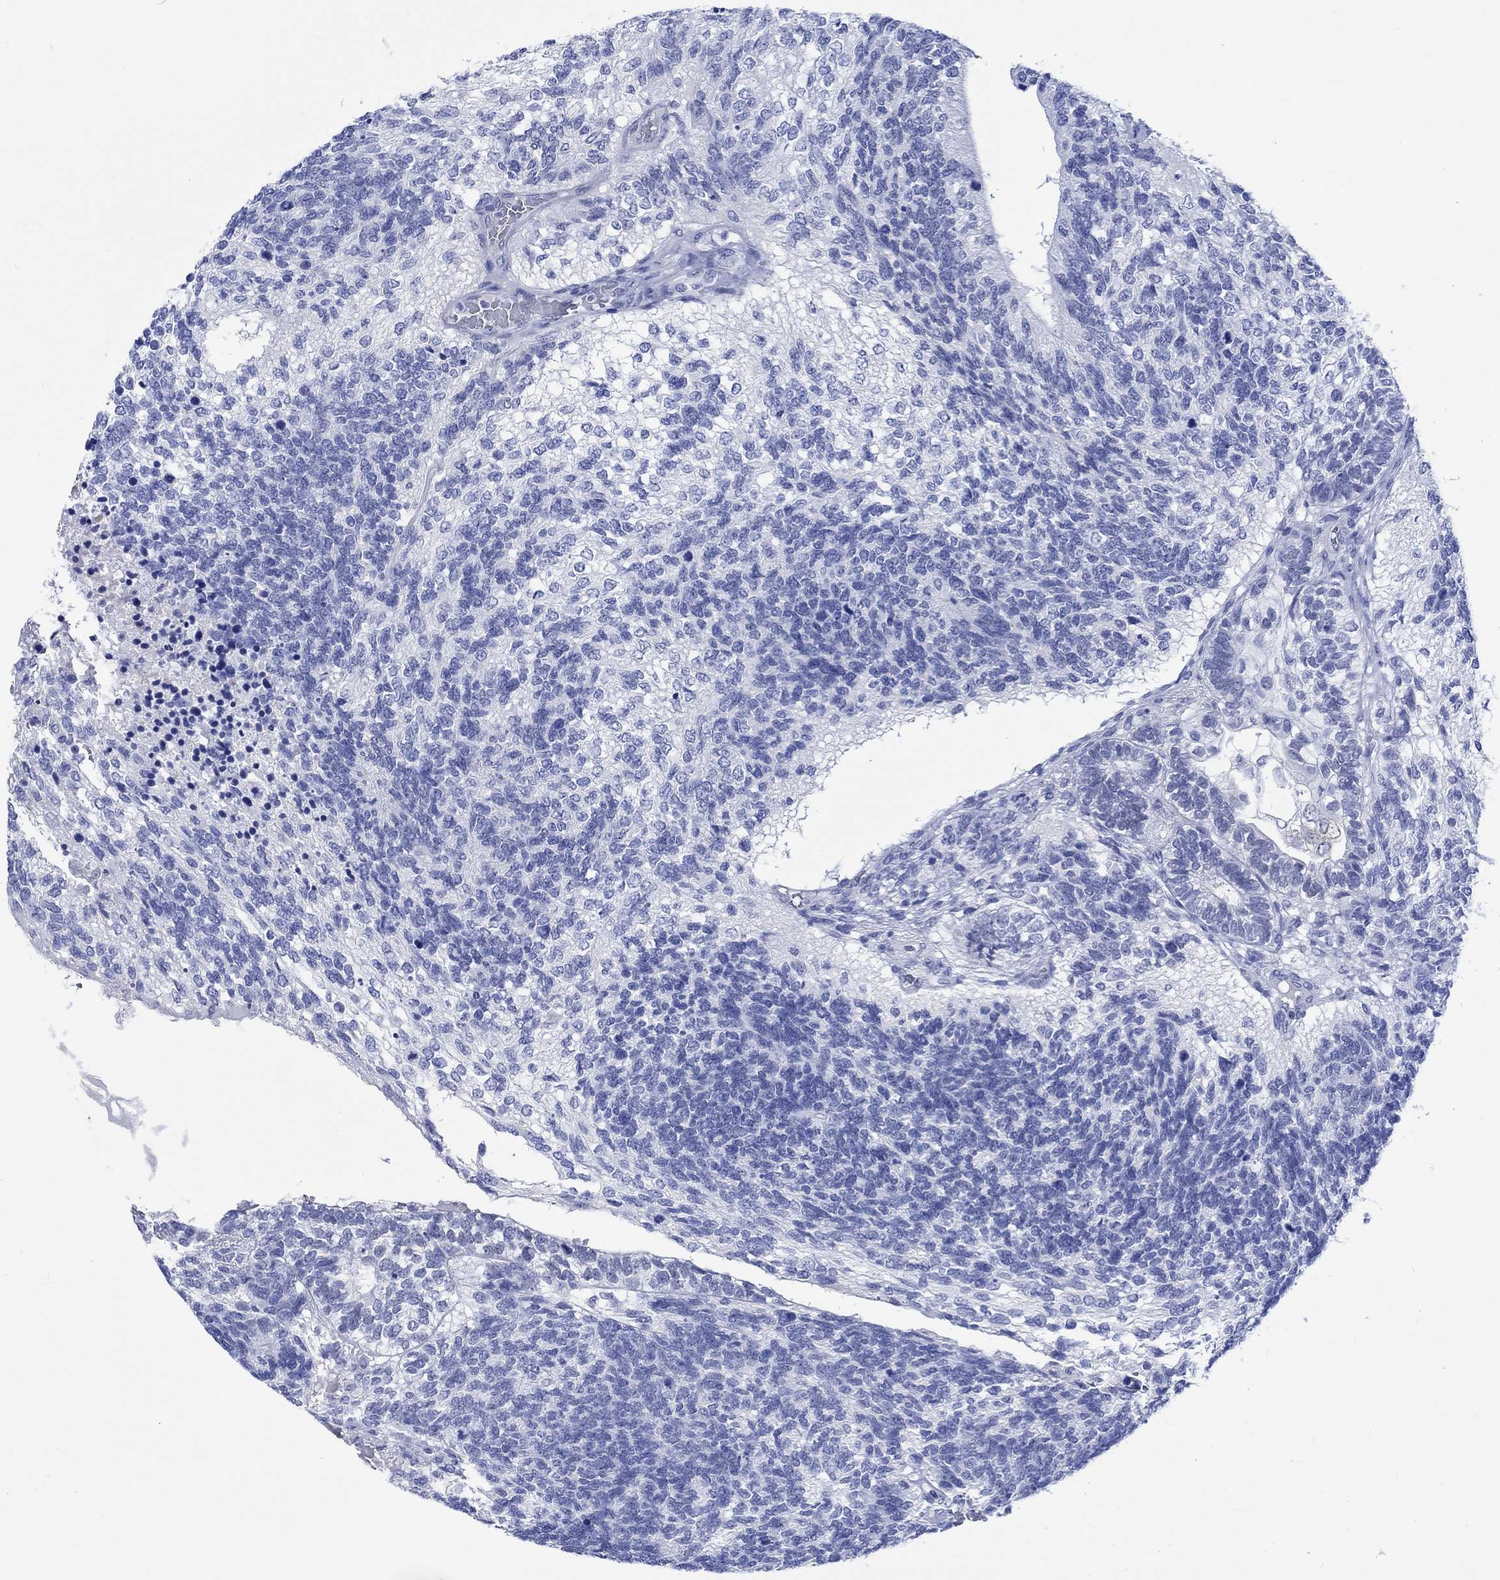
{"staining": {"intensity": "negative", "quantity": "none", "location": "none"}, "tissue": "testis cancer", "cell_type": "Tumor cells", "image_type": "cancer", "snomed": [{"axis": "morphology", "description": "Seminoma, NOS"}, {"axis": "morphology", "description": "Carcinoma, Embryonal, NOS"}, {"axis": "topography", "description": "Testis"}], "caption": "This is an IHC histopathology image of embryonal carcinoma (testis). There is no expression in tumor cells.", "gene": "KLHL33", "patient": {"sex": "male", "age": 41}}